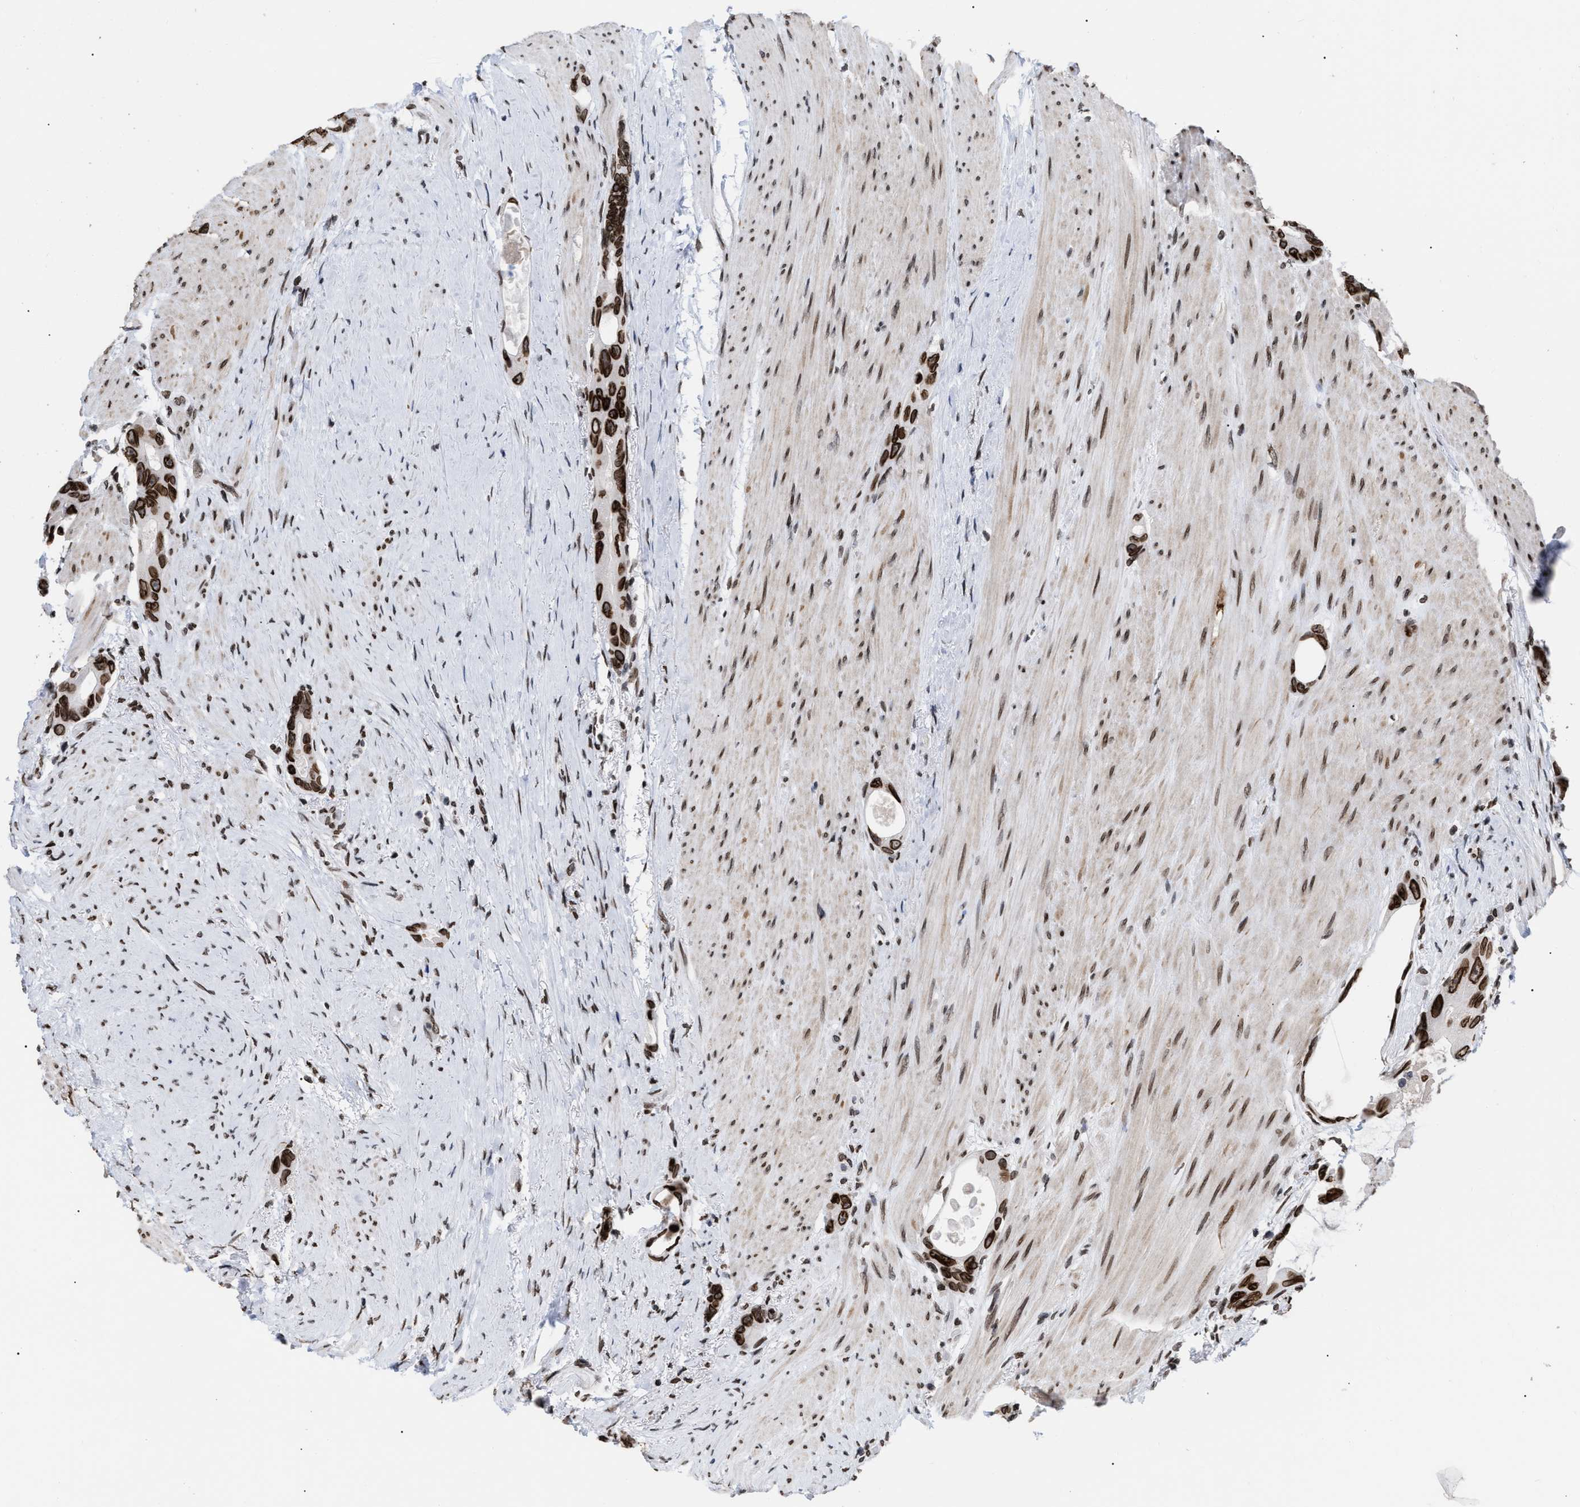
{"staining": {"intensity": "strong", "quantity": ">75%", "location": "cytoplasmic/membranous,nuclear"}, "tissue": "colorectal cancer", "cell_type": "Tumor cells", "image_type": "cancer", "snomed": [{"axis": "morphology", "description": "Adenocarcinoma, NOS"}, {"axis": "topography", "description": "Rectum"}], "caption": "Strong cytoplasmic/membranous and nuclear positivity for a protein is seen in about >75% of tumor cells of adenocarcinoma (colorectal) using immunohistochemistry.", "gene": "TPR", "patient": {"sex": "male", "age": 51}}